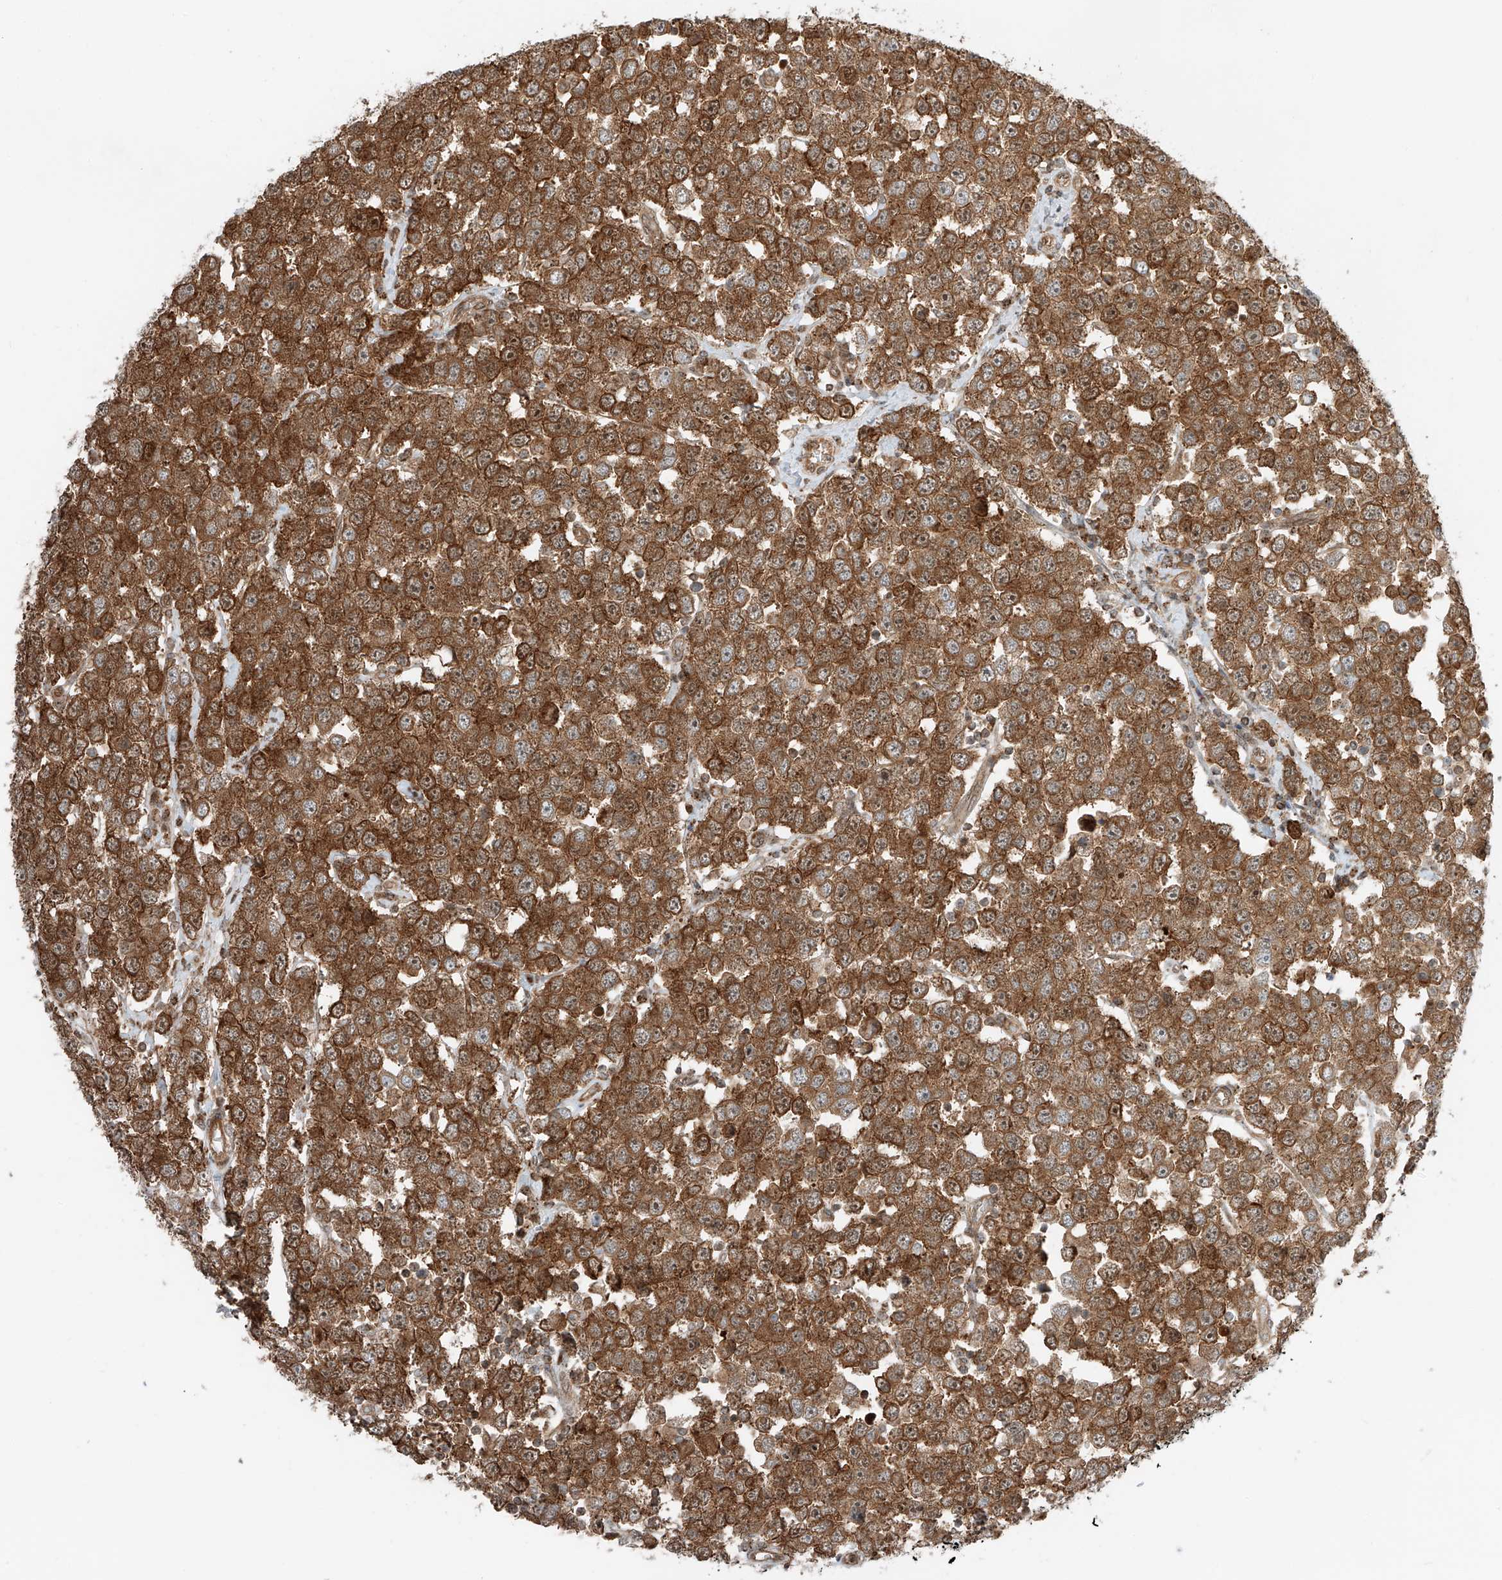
{"staining": {"intensity": "strong", "quantity": ">75%", "location": "cytoplasmic/membranous,nuclear"}, "tissue": "testis cancer", "cell_type": "Tumor cells", "image_type": "cancer", "snomed": [{"axis": "morphology", "description": "Seminoma, NOS"}, {"axis": "topography", "description": "Testis"}], "caption": "A brown stain highlights strong cytoplasmic/membranous and nuclear positivity of a protein in seminoma (testis) tumor cells.", "gene": "USP48", "patient": {"sex": "male", "age": 28}}